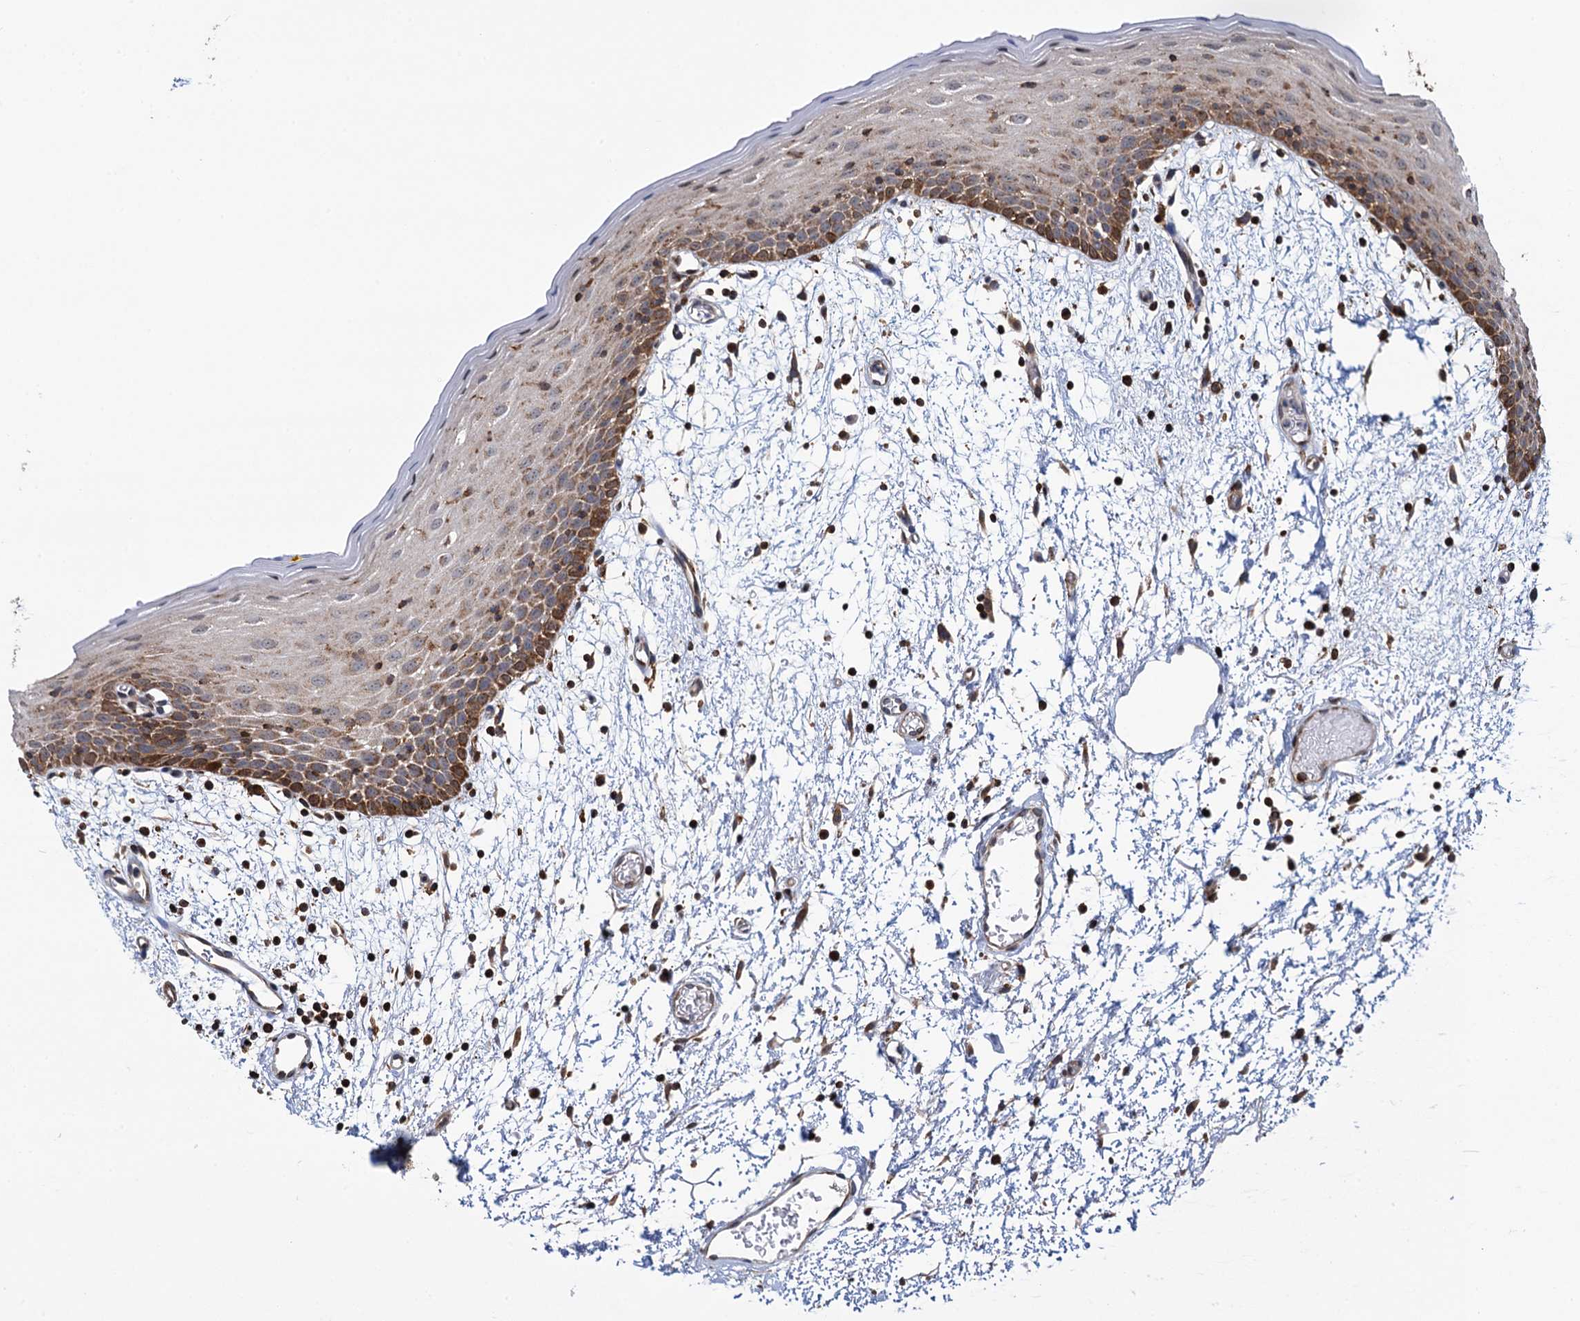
{"staining": {"intensity": "moderate", "quantity": ">75%", "location": "cytoplasmic/membranous"}, "tissue": "oral mucosa", "cell_type": "Squamous epithelial cells", "image_type": "normal", "snomed": [{"axis": "morphology", "description": "Normal tissue, NOS"}, {"axis": "topography", "description": "Skeletal muscle"}, {"axis": "topography", "description": "Oral tissue"}, {"axis": "topography", "description": "Salivary gland"}, {"axis": "topography", "description": "Peripheral nerve tissue"}], "caption": "Protein analysis of benign oral mucosa reveals moderate cytoplasmic/membranous positivity in approximately >75% of squamous epithelial cells. (IHC, brightfield microscopy, high magnification).", "gene": "CCDC102A", "patient": {"sex": "male", "age": 54}}